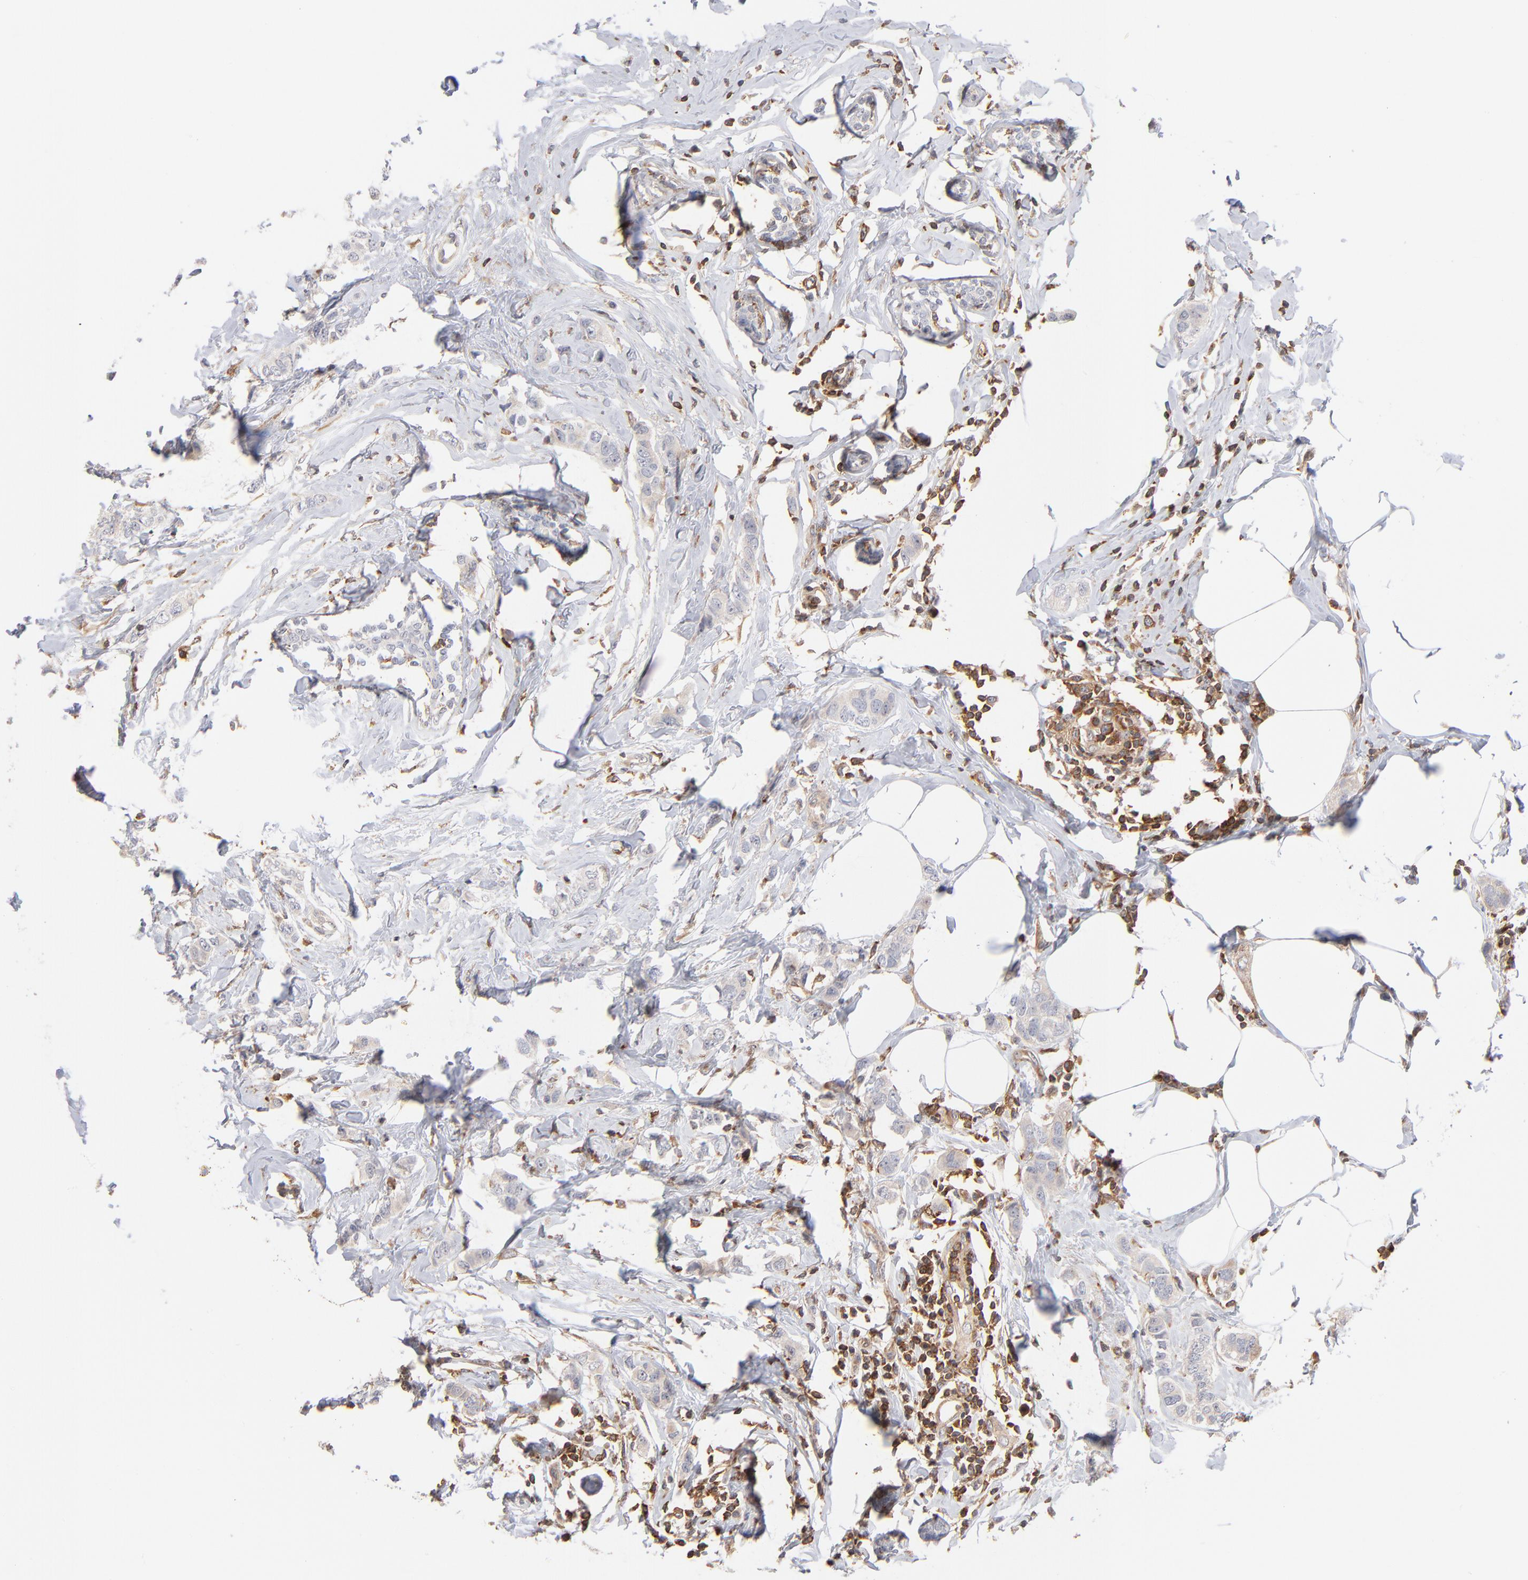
{"staining": {"intensity": "negative", "quantity": "none", "location": "none"}, "tissue": "breast cancer", "cell_type": "Tumor cells", "image_type": "cancer", "snomed": [{"axis": "morphology", "description": "Normal tissue, NOS"}, {"axis": "morphology", "description": "Duct carcinoma"}, {"axis": "topography", "description": "Breast"}], "caption": "Tumor cells are negative for protein expression in human invasive ductal carcinoma (breast).", "gene": "WIPF1", "patient": {"sex": "female", "age": 50}}